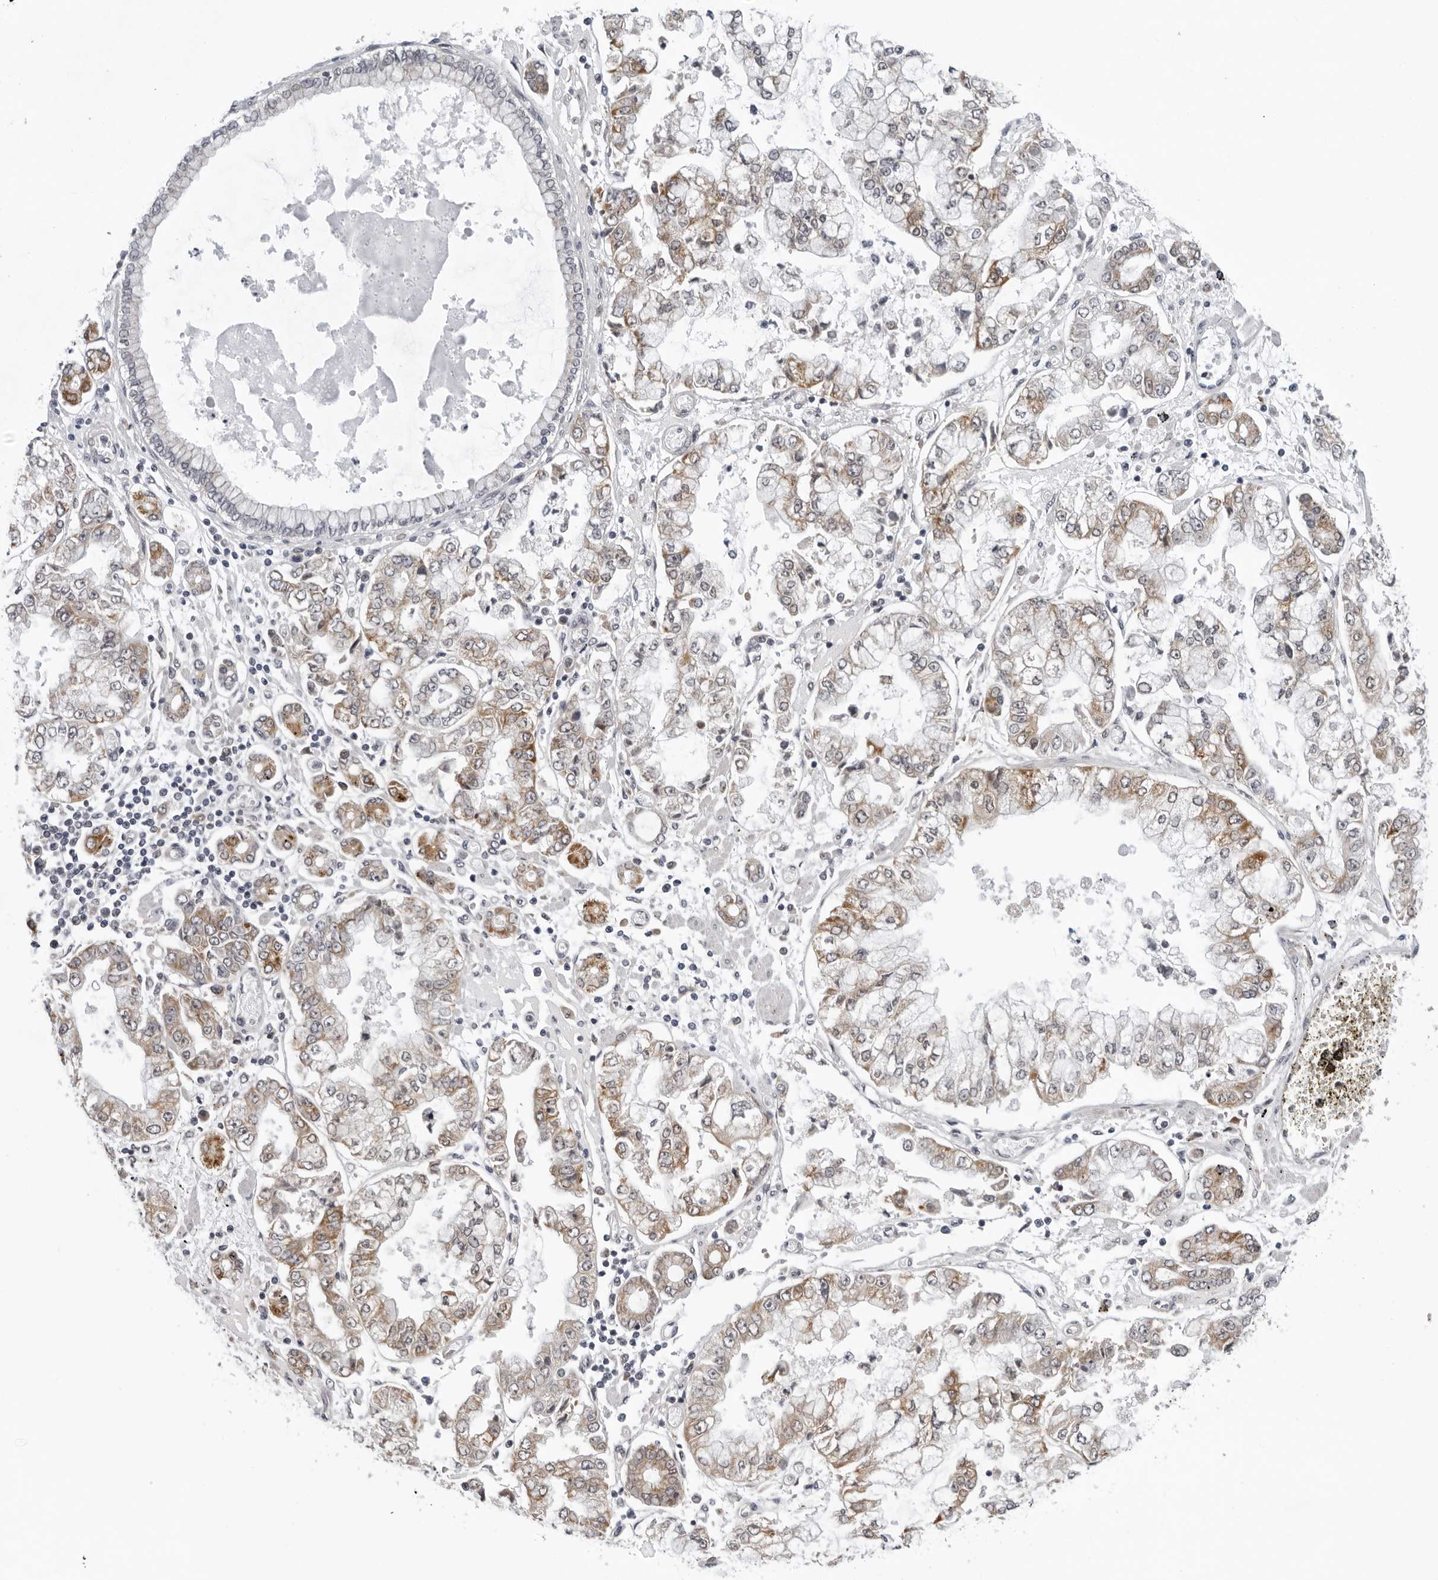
{"staining": {"intensity": "moderate", "quantity": "25%-75%", "location": "cytoplasmic/membranous"}, "tissue": "stomach cancer", "cell_type": "Tumor cells", "image_type": "cancer", "snomed": [{"axis": "morphology", "description": "Adenocarcinoma, NOS"}, {"axis": "topography", "description": "Stomach"}], "caption": "Brown immunohistochemical staining in human stomach adenocarcinoma reveals moderate cytoplasmic/membranous staining in approximately 25%-75% of tumor cells.", "gene": "CPT2", "patient": {"sex": "male", "age": 76}}